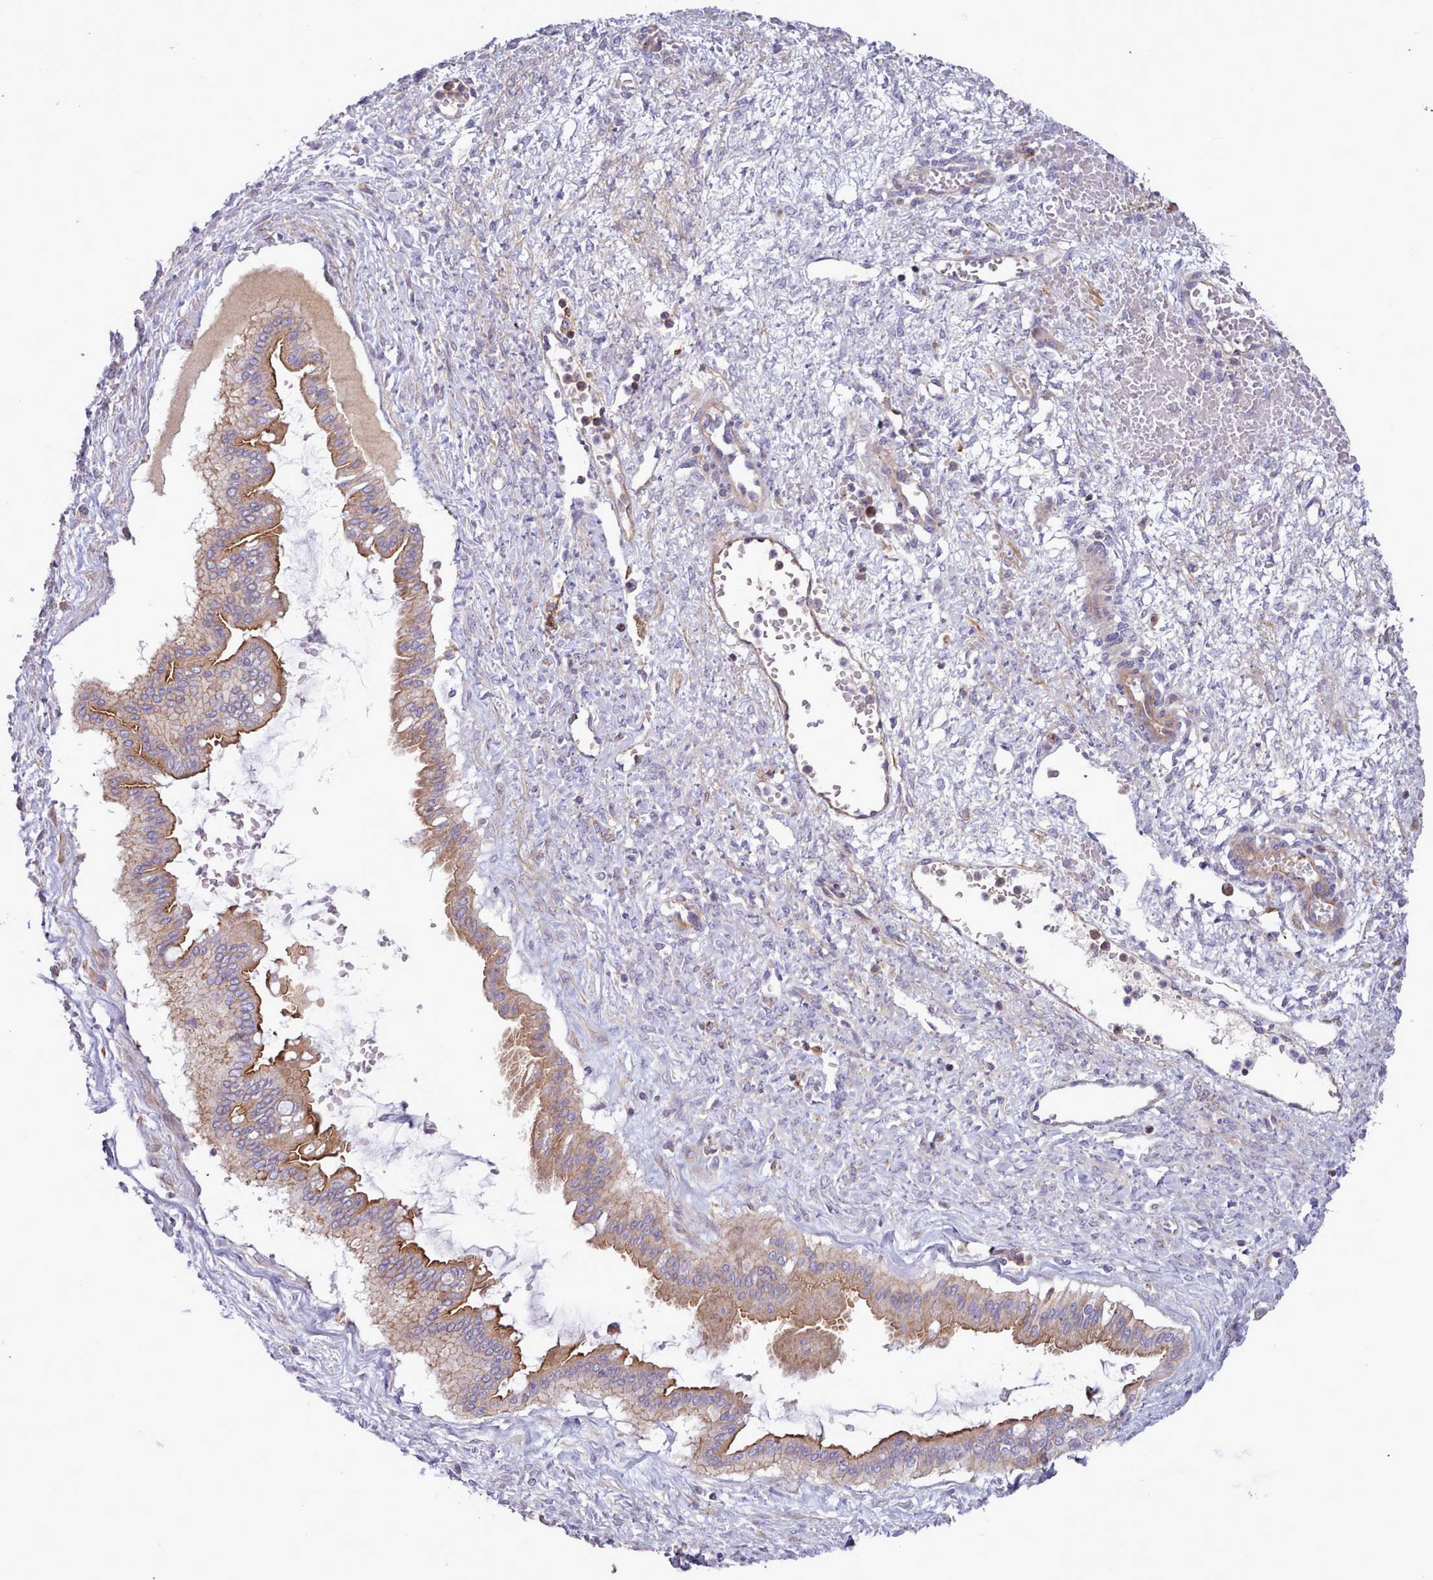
{"staining": {"intensity": "moderate", "quantity": "25%-75%", "location": "cytoplasmic/membranous"}, "tissue": "ovarian cancer", "cell_type": "Tumor cells", "image_type": "cancer", "snomed": [{"axis": "morphology", "description": "Cystadenocarcinoma, mucinous, NOS"}, {"axis": "topography", "description": "Ovary"}], "caption": "Approximately 25%-75% of tumor cells in ovarian cancer demonstrate moderate cytoplasmic/membranous protein expression as visualized by brown immunohistochemical staining.", "gene": "TENT4B", "patient": {"sex": "female", "age": 73}}